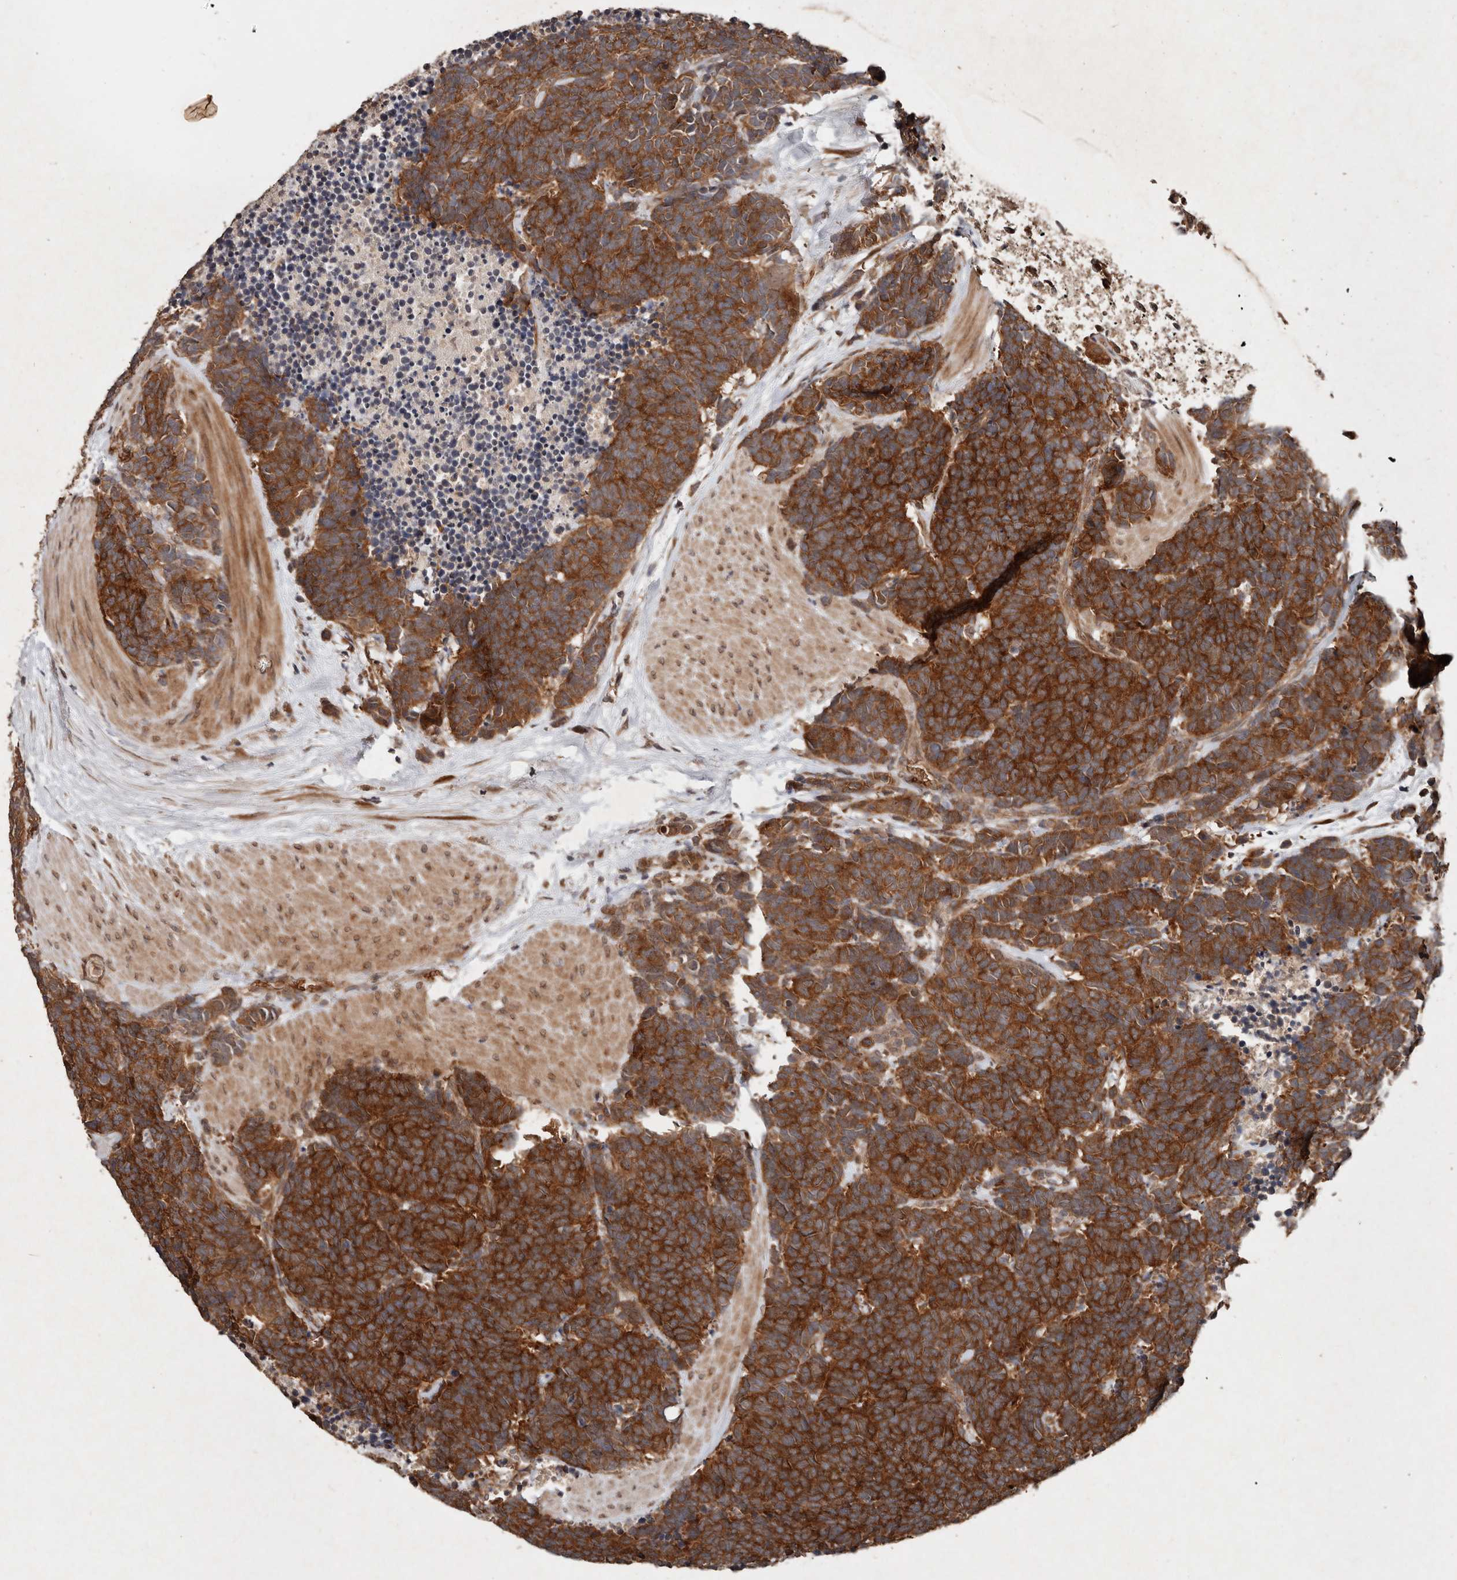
{"staining": {"intensity": "strong", "quantity": ">75%", "location": "cytoplasmic/membranous"}, "tissue": "carcinoid", "cell_type": "Tumor cells", "image_type": "cancer", "snomed": [{"axis": "morphology", "description": "Carcinoma, NOS"}, {"axis": "morphology", "description": "Carcinoid, malignant, NOS"}, {"axis": "topography", "description": "Urinary bladder"}], "caption": "Immunohistochemistry (IHC) of human carcinoid displays high levels of strong cytoplasmic/membranous staining in approximately >75% of tumor cells. (IHC, brightfield microscopy, high magnification).", "gene": "DIP2C", "patient": {"sex": "male", "age": 57}}